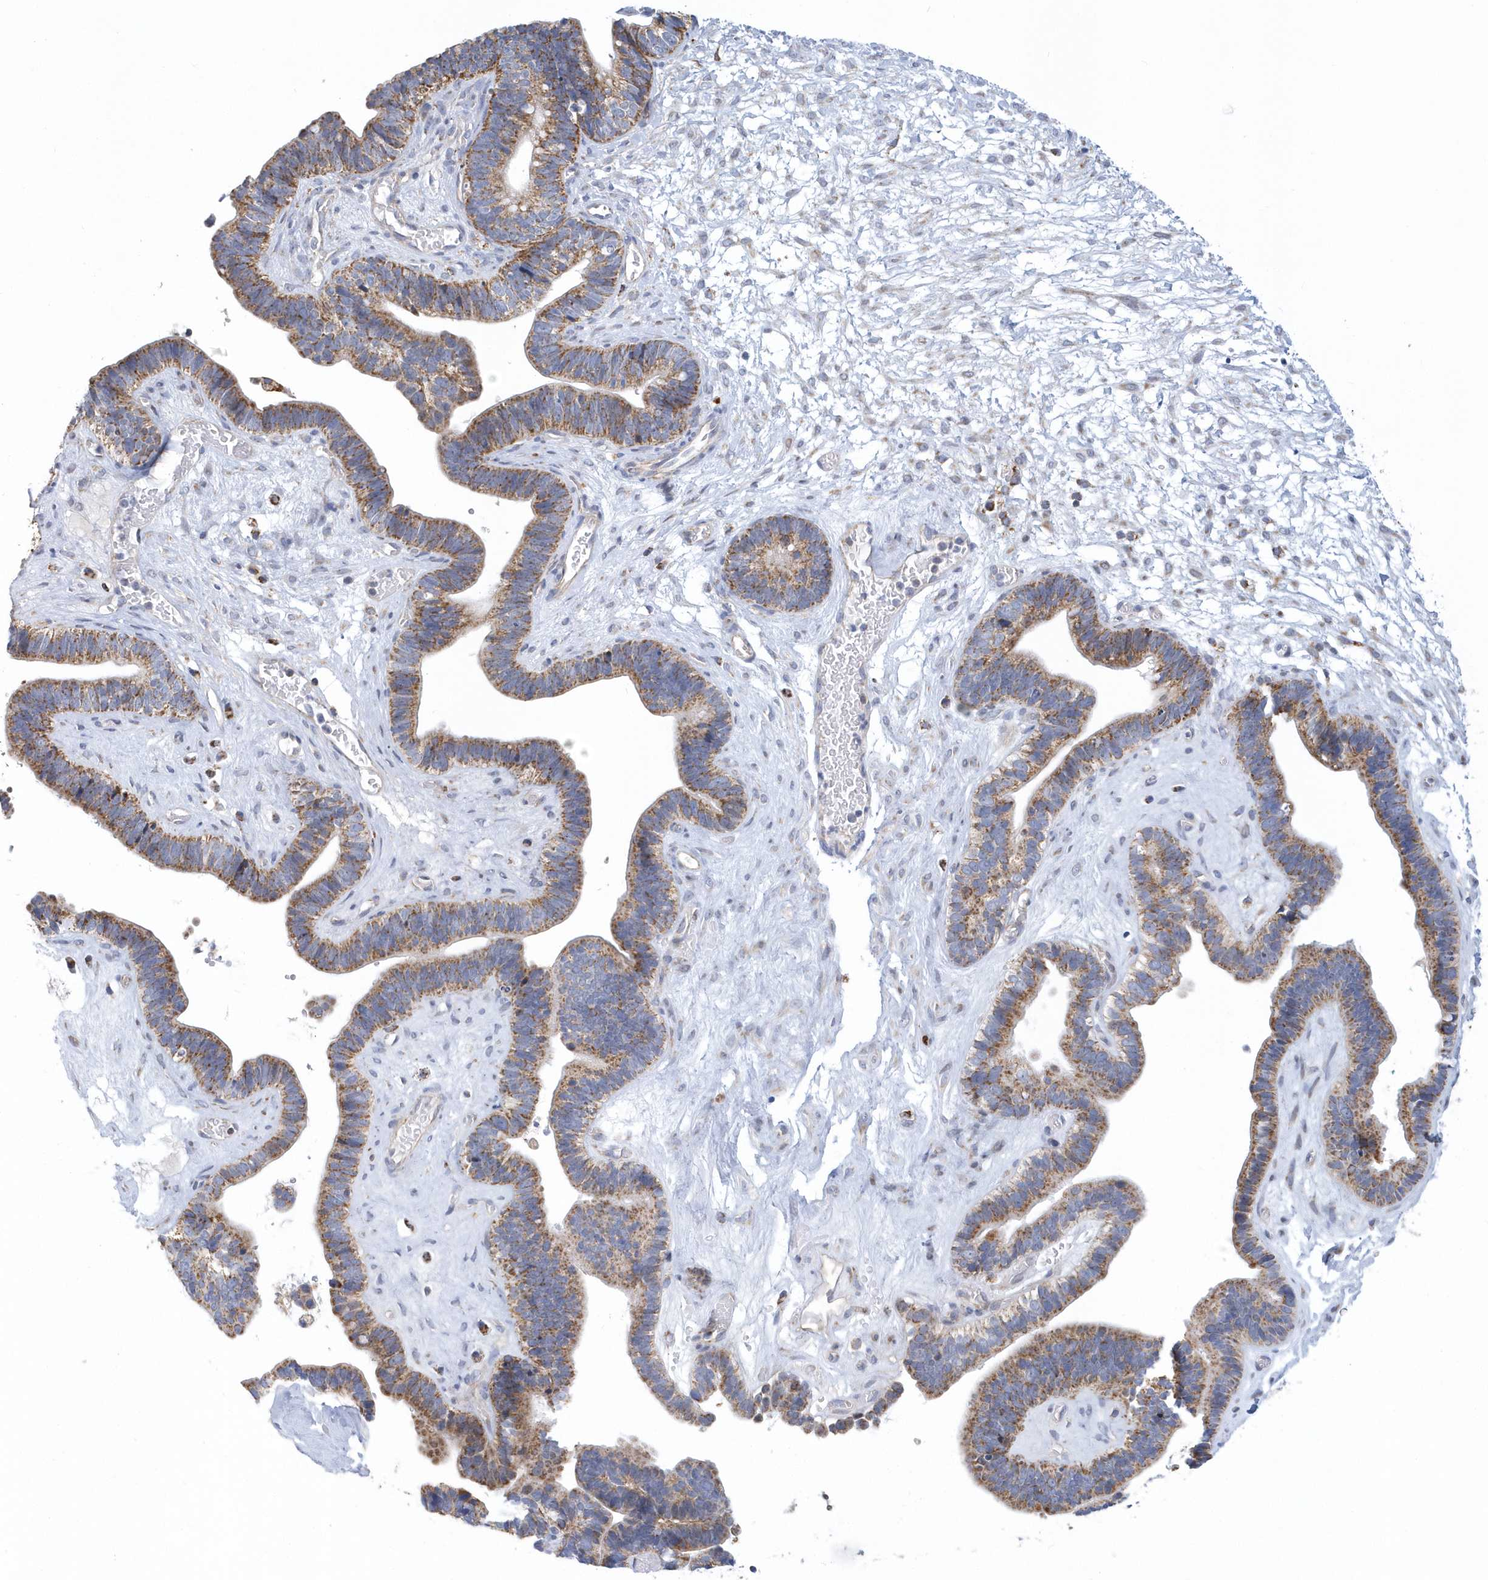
{"staining": {"intensity": "moderate", "quantity": ">75%", "location": "cytoplasmic/membranous"}, "tissue": "ovarian cancer", "cell_type": "Tumor cells", "image_type": "cancer", "snomed": [{"axis": "morphology", "description": "Cystadenocarcinoma, serous, NOS"}, {"axis": "topography", "description": "Ovary"}], "caption": "Protein analysis of ovarian cancer (serous cystadenocarcinoma) tissue displays moderate cytoplasmic/membranous positivity in about >75% of tumor cells. The protein is shown in brown color, while the nuclei are stained blue.", "gene": "VWA5B2", "patient": {"sex": "female", "age": 56}}